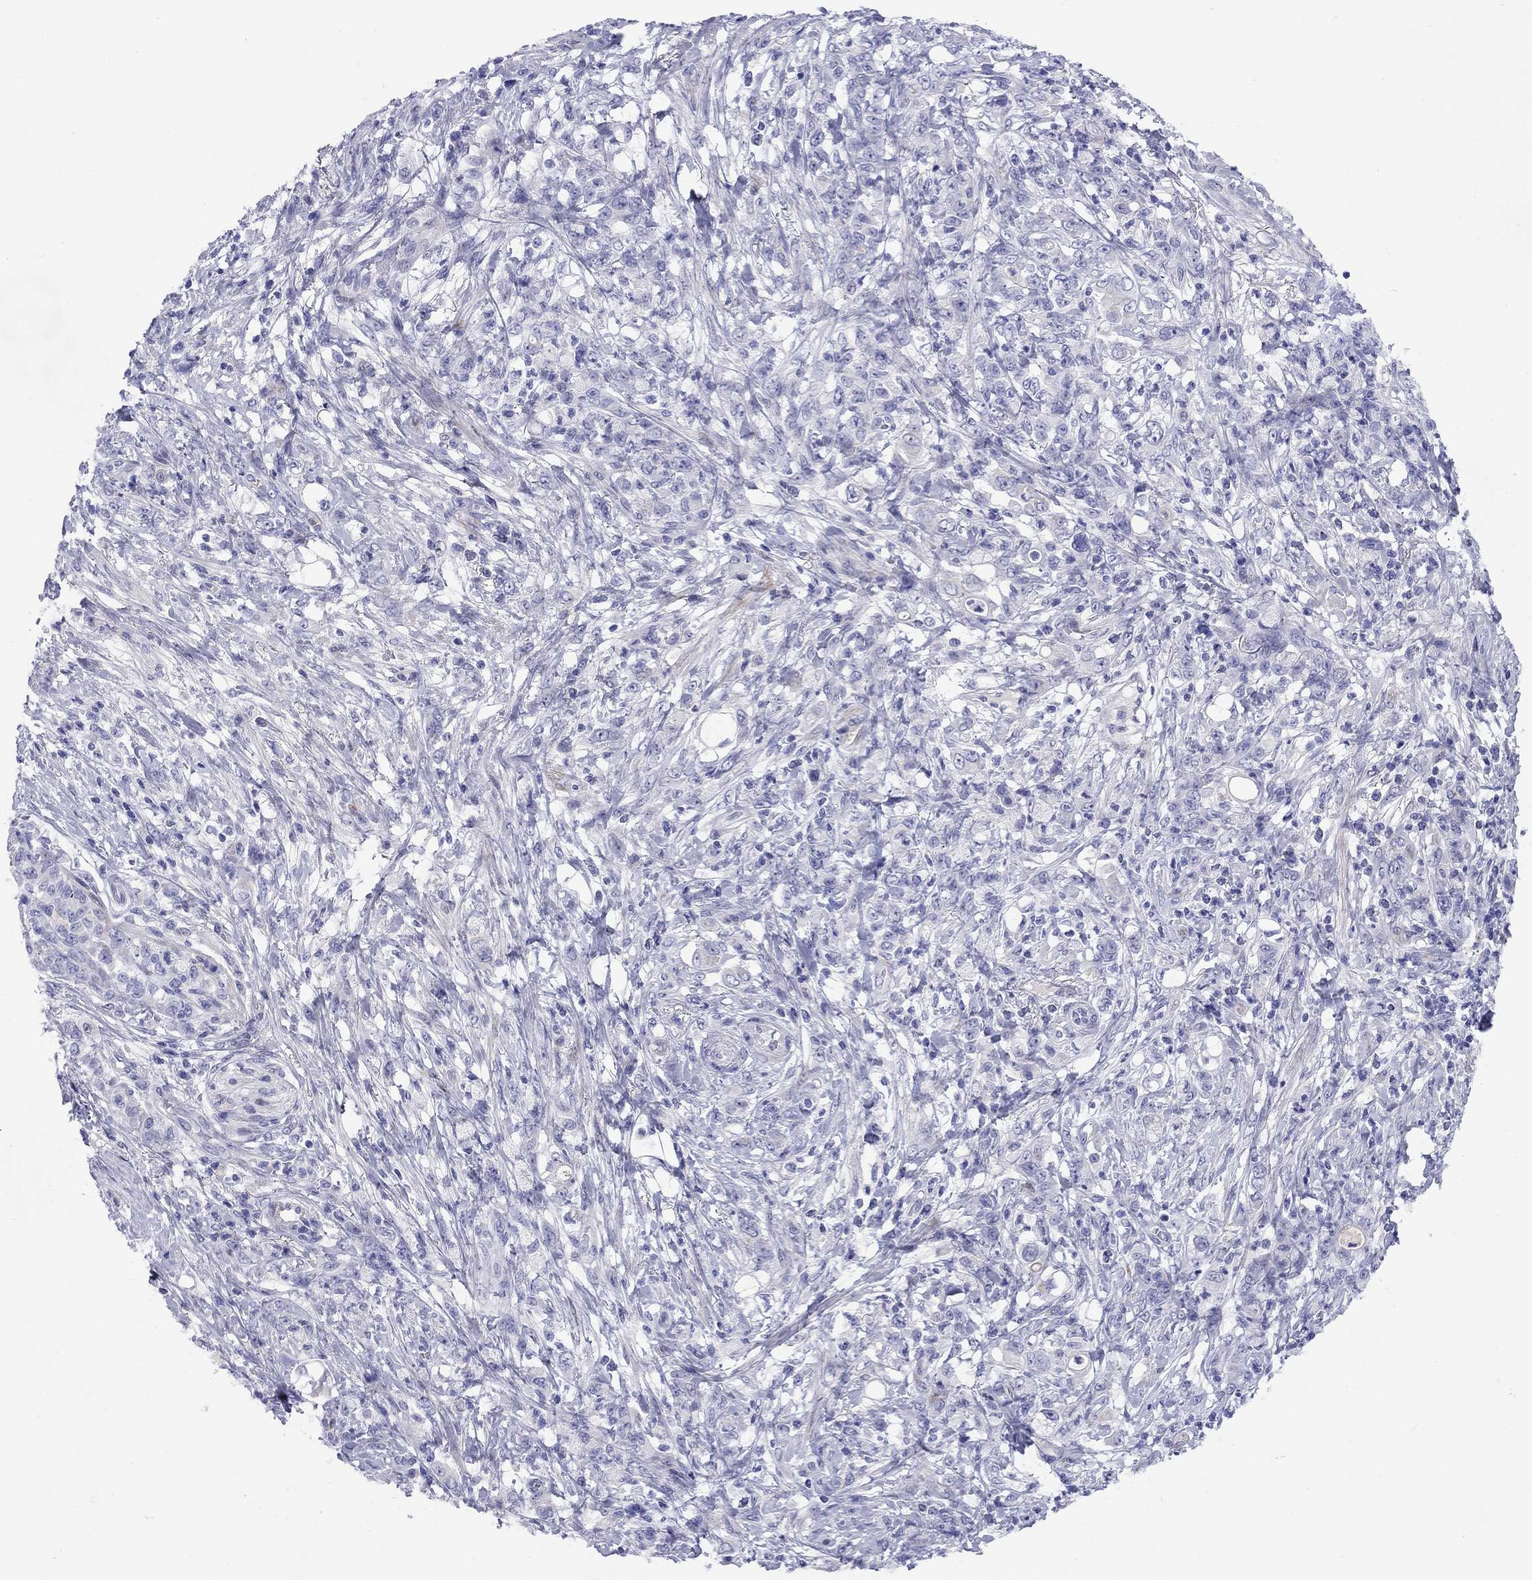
{"staining": {"intensity": "negative", "quantity": "none", "location": "none"}, "tissue": "stomach cancer", "cell_type": "Tumor cells", "image_type": "cancer", "snomed": [{"axis": "morphology", "description": "Adenocarcinoma, NOS"}, {"axis": "topography", "description": "Stomach"}], "caption": "The immunohistochemistry (IHC) micrograph has no significant positivity in tumor cells of stomach cancer tissue.", "gene": "CMYA5", "patient": {"sex": "female", "age": 79}}